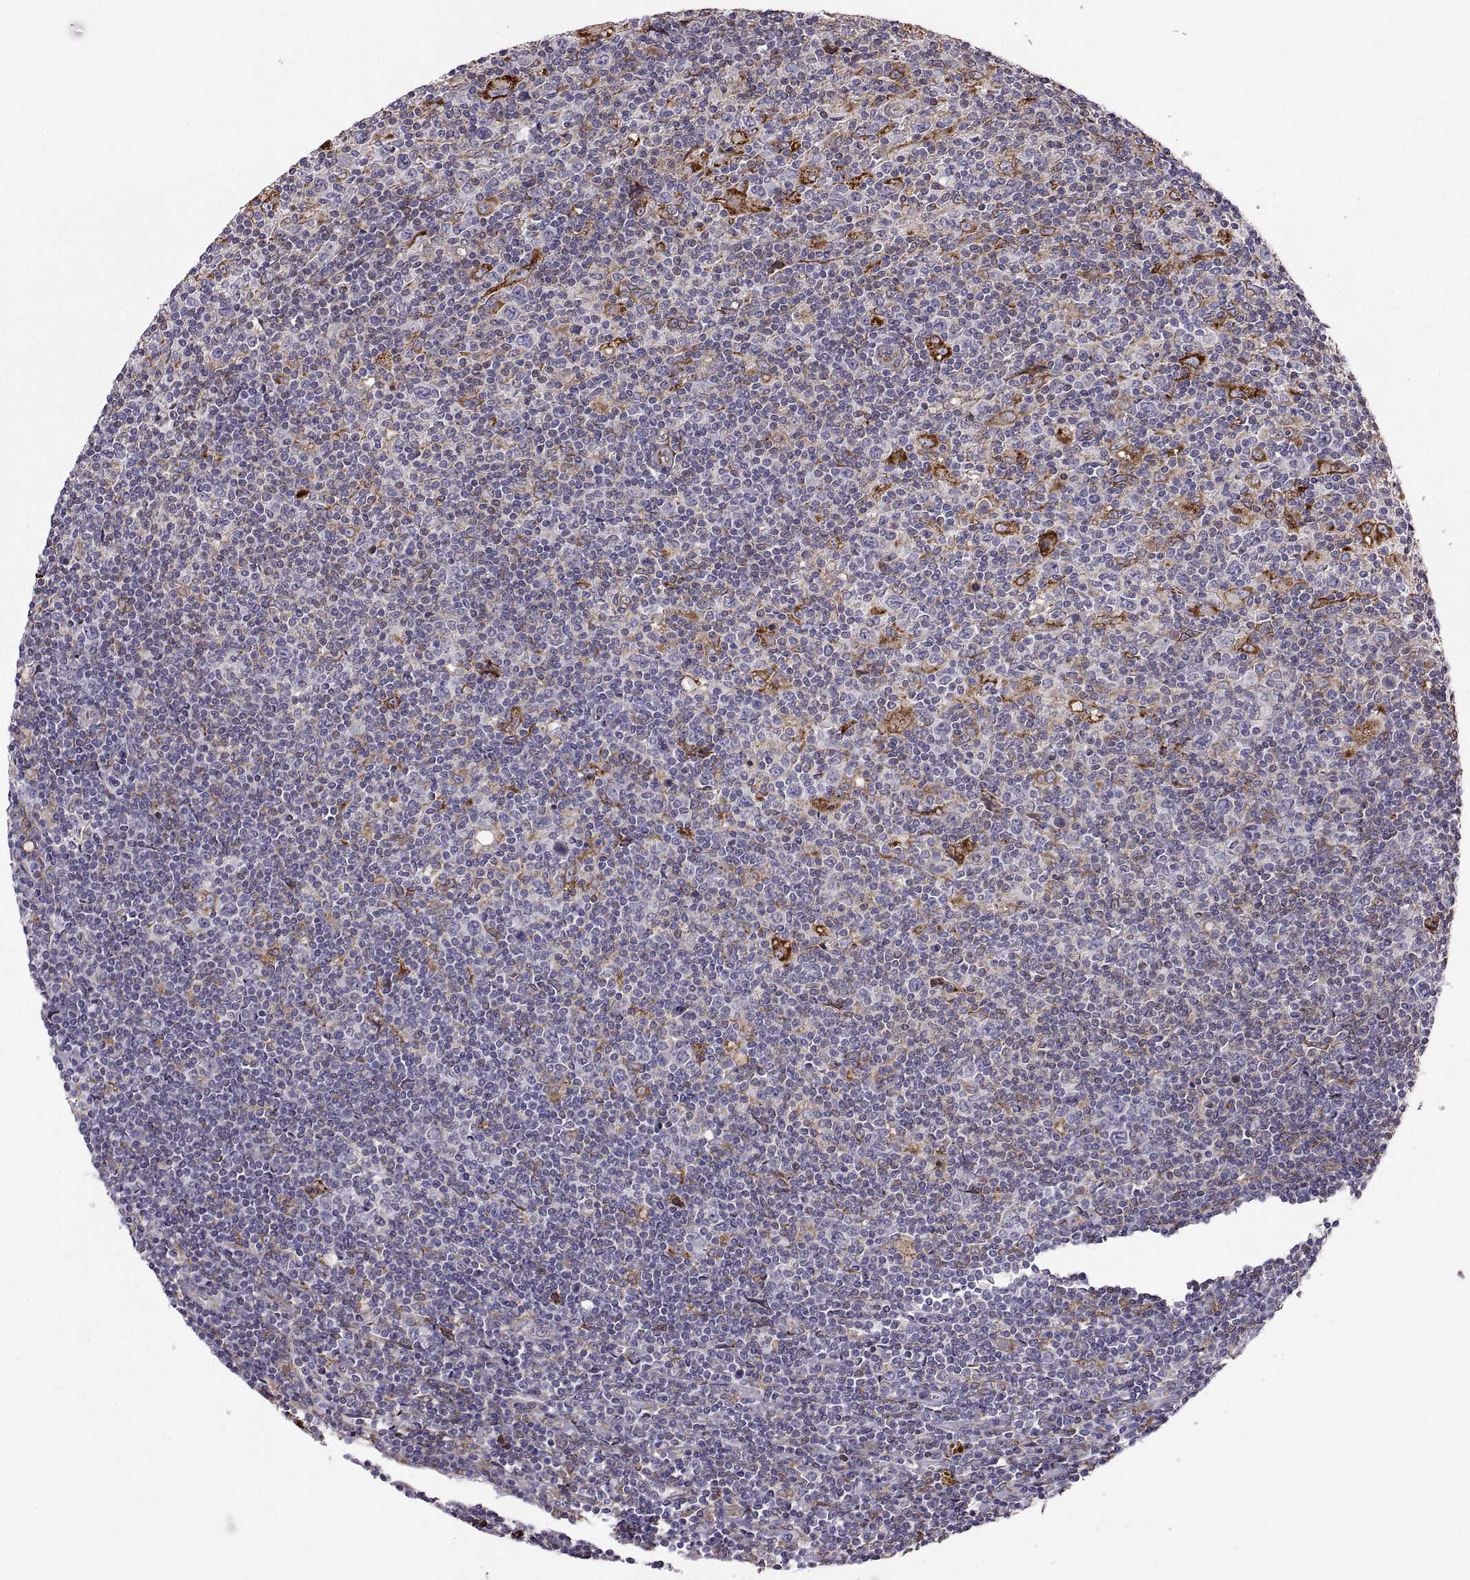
{"staining": {"intensity": "moderate", "quantity": "<25%", "location": "cytoplasmic/membranous"}, "tissue": "lymphoma", "cell_type": "Tumor cells", "image_type": "cancer", "snomed": [{"axis": "morphology", "description": "Hodgkin's disease, NOS"}, {"axis": "topography", "description": "Lymph node"}], "caption": "IHC micrograph of human lymphoma stained for a protein (brown), which demonstrates low levels of moderate cytoplasmic/membranous positivity in about <25% of tumor cells.", "gene": "PLEKHB2", "patient": {"sex": "male", "age": 40}}